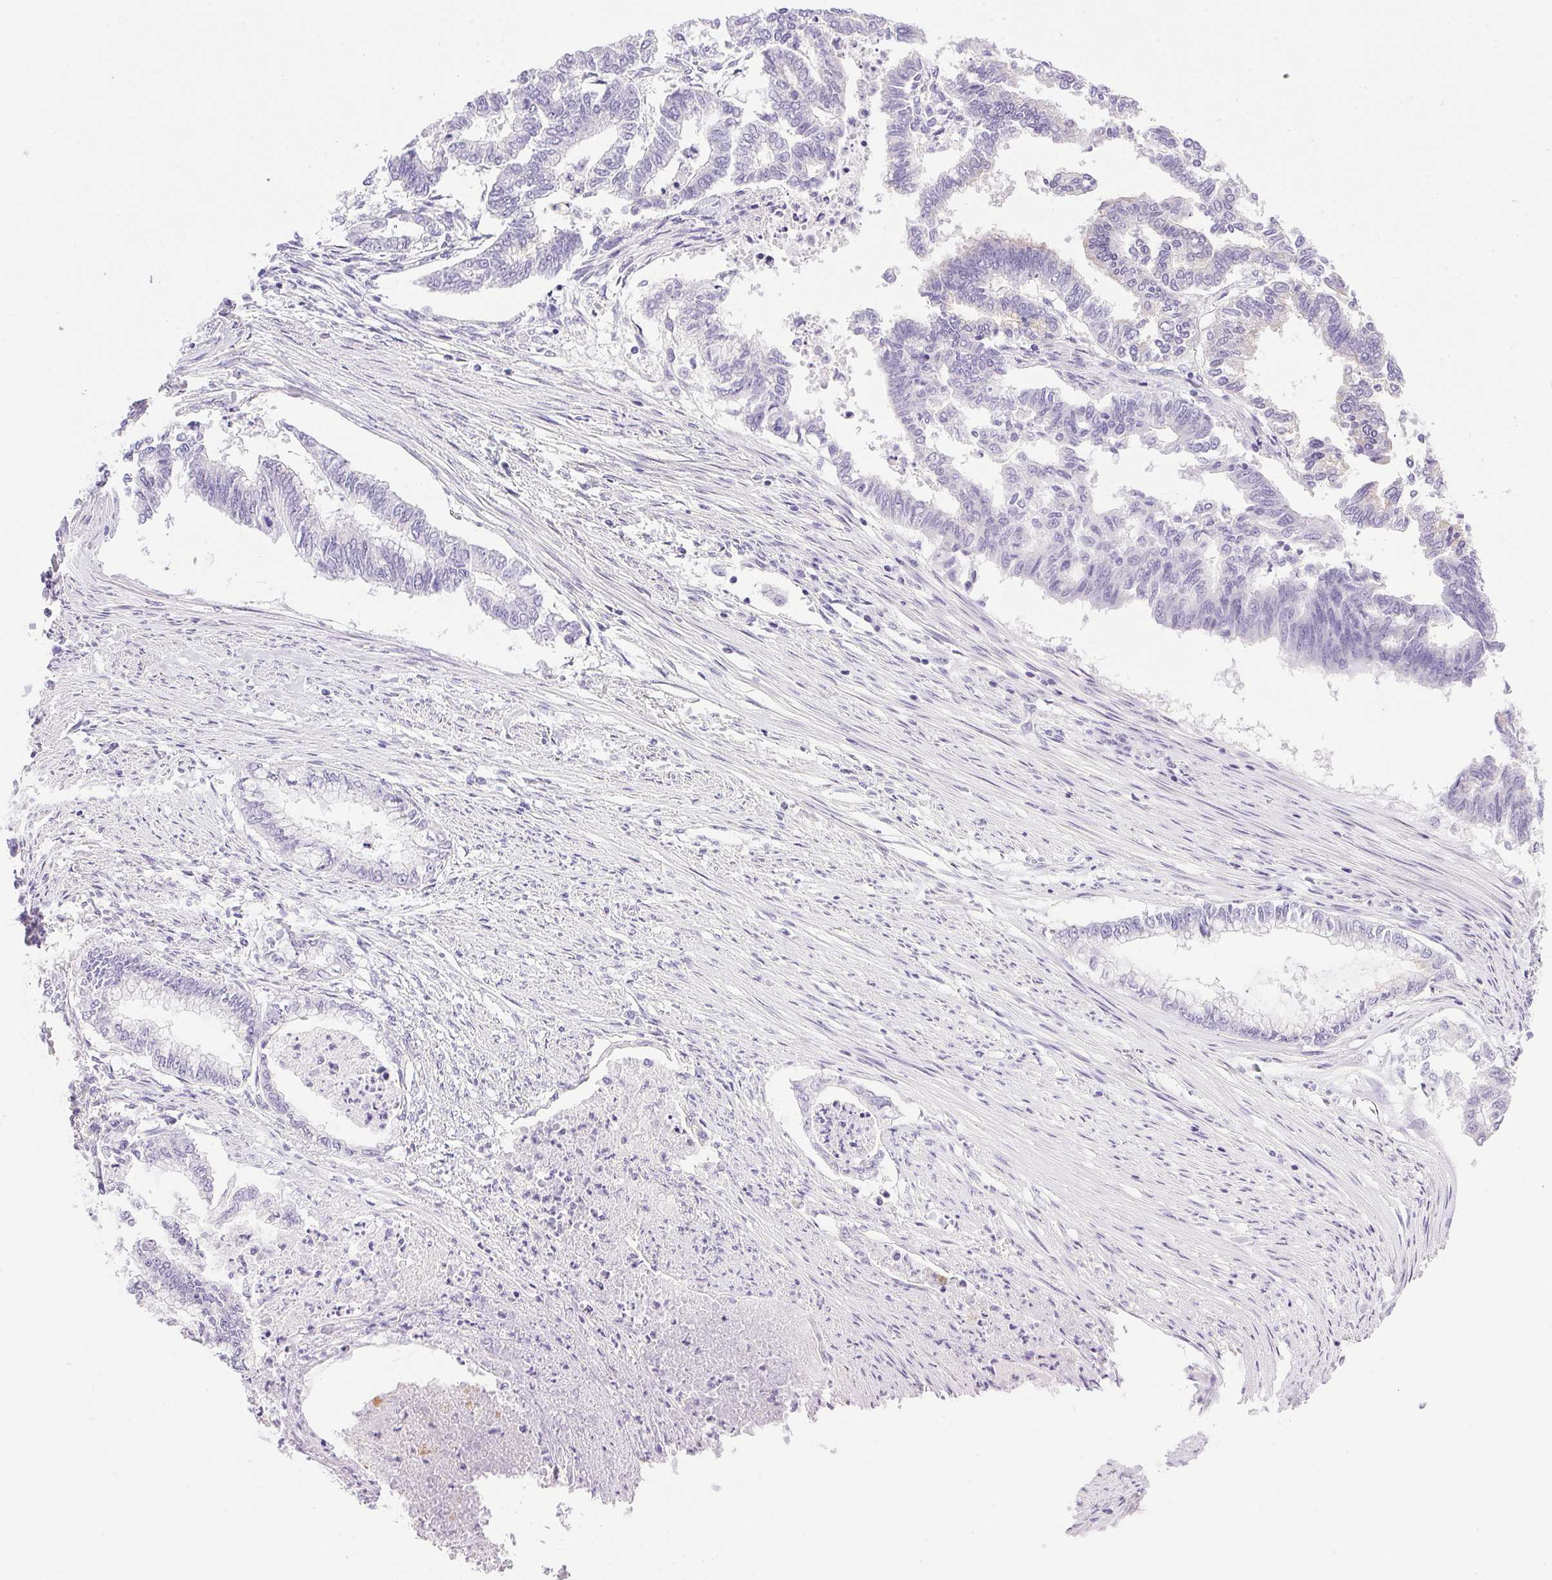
{"staining": {"intensity": "negative", "quantity": "none", "location": "none"}, "tissue": "endometrial cancer", "cell_type": "Tumor cells", "image_type": "cancer", "snomed": [{"axis": "morphology", "description": "Adenocarcinoma, NOS"}, {"axis": "topography", "description": "Endometrium"}], "caption": "This image is of endometrial cancer (adenocarcinoma) stained with IHC to label a protein in brown with the nuclei are counter-stained blue. There is no staining in tumor cells.", "gene": "ATP6V0A4", "patient": {"sex": "female", "age": 79}}